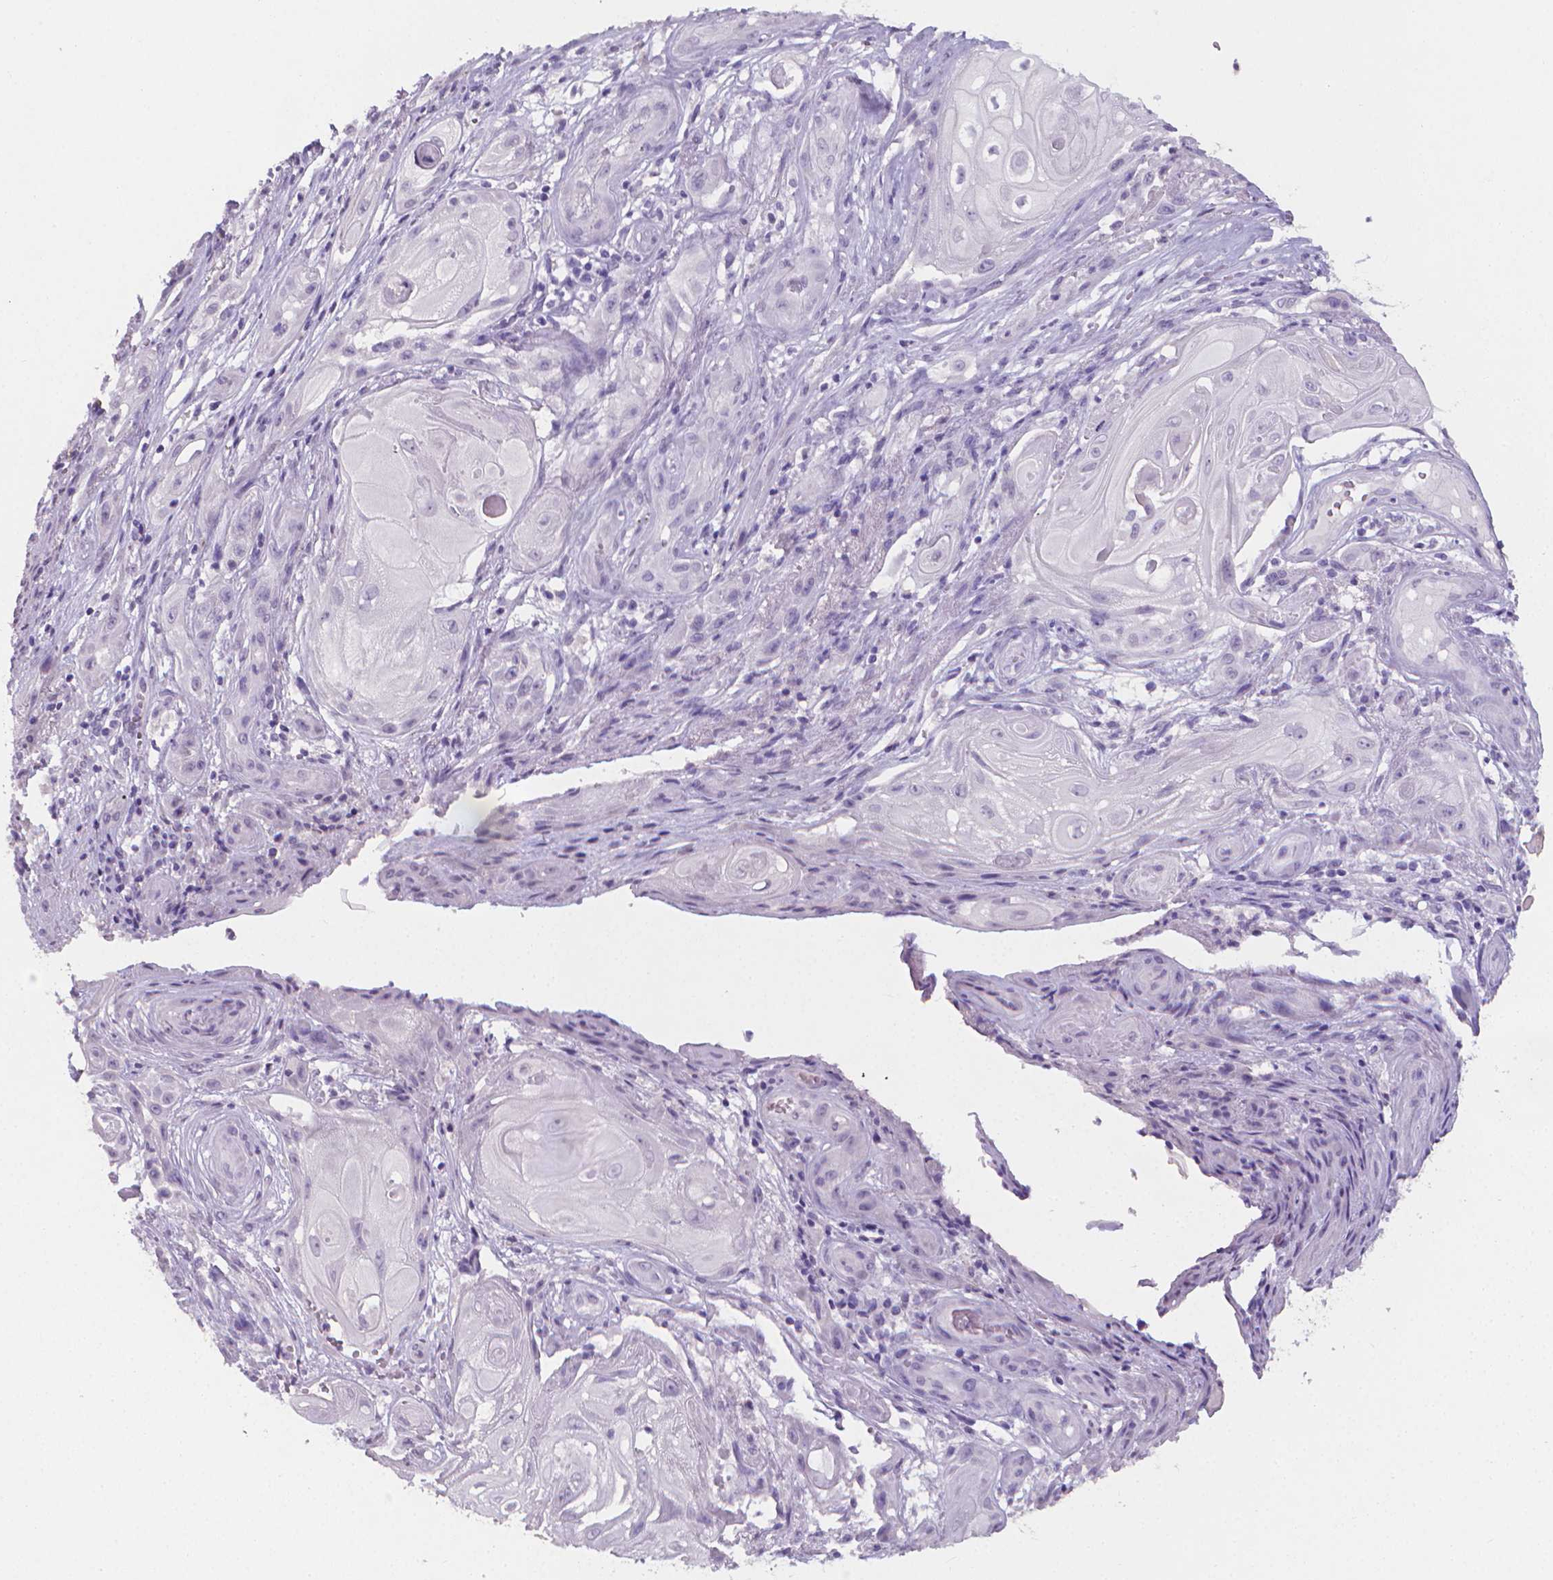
{"staining": {"intensity": "negative", "quantity": "none", "location": "none"}, "tissue": "skin cancer", "cell_type": "Tumor cells", "image_type": "cancer", "snomed": [{"axis": "morphology", "description": "Squamous cell carcinoma, NOS"}, {"axis": "topography", "description": "Skin"}], "caption": "DAB (3,3'-diaminobenzidine) immunohistochemical staining of skin cancer (squamous cell carcinoma) reveals no significant staining in tumor cells.", "gene": "XPNPEP2", "patient": {"sex": "male", "age": 62}}